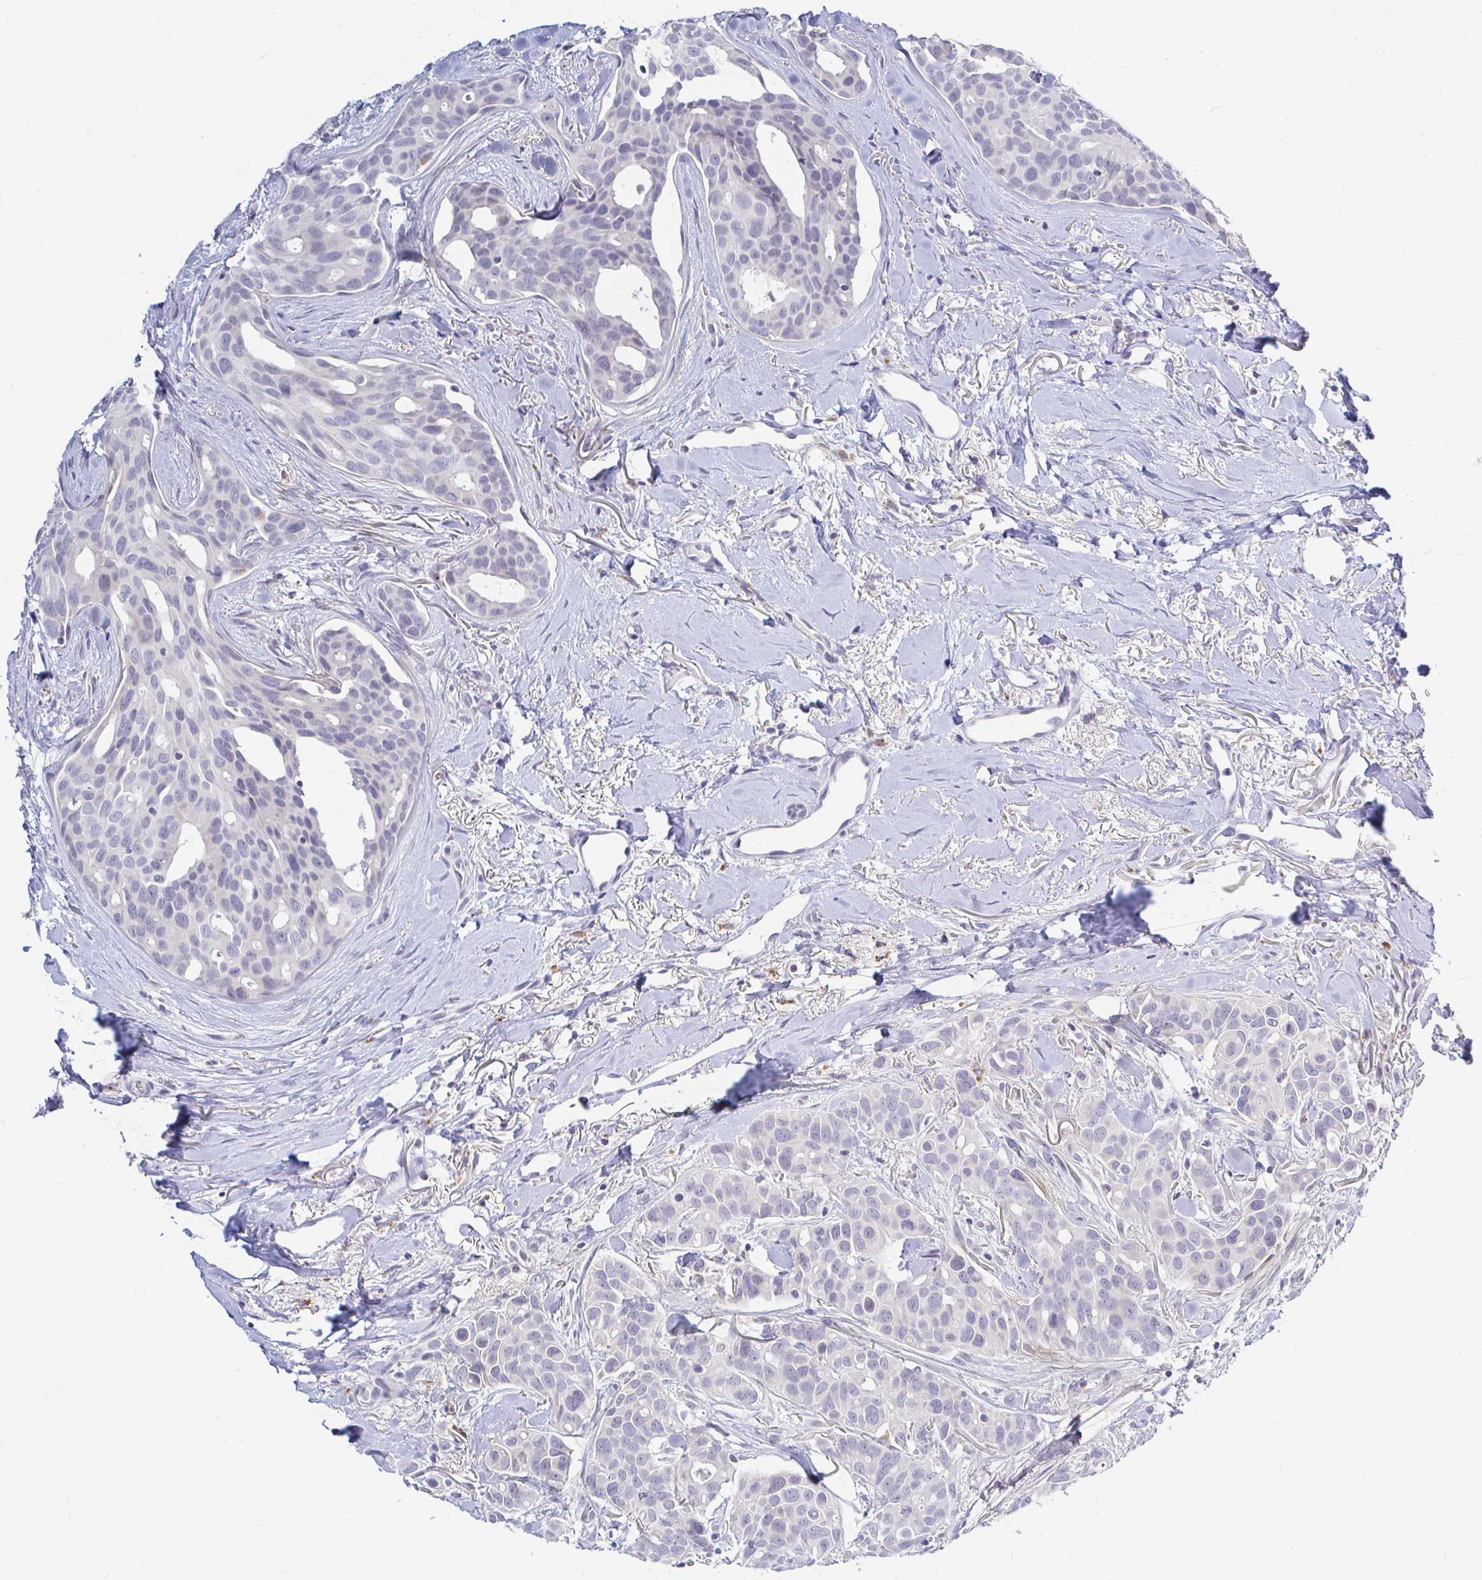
{"staining": {"intensity": "negative", "quantity": "none", "location": "none"}, "tissue": "breast cancer", "cell_type": "Tumor cells", "image_type": "cancer", "snomed": [{"axis": "morphology", "description": "Duct carcinoma"}, {"axis": "topography", "description": "Breast"}], "caption": "Tumor cells are negative for brown protein staining in intraductal carcinoma (breast).", "gene": "OR51D1", "patient": {"sex": "female", "age": 54}}